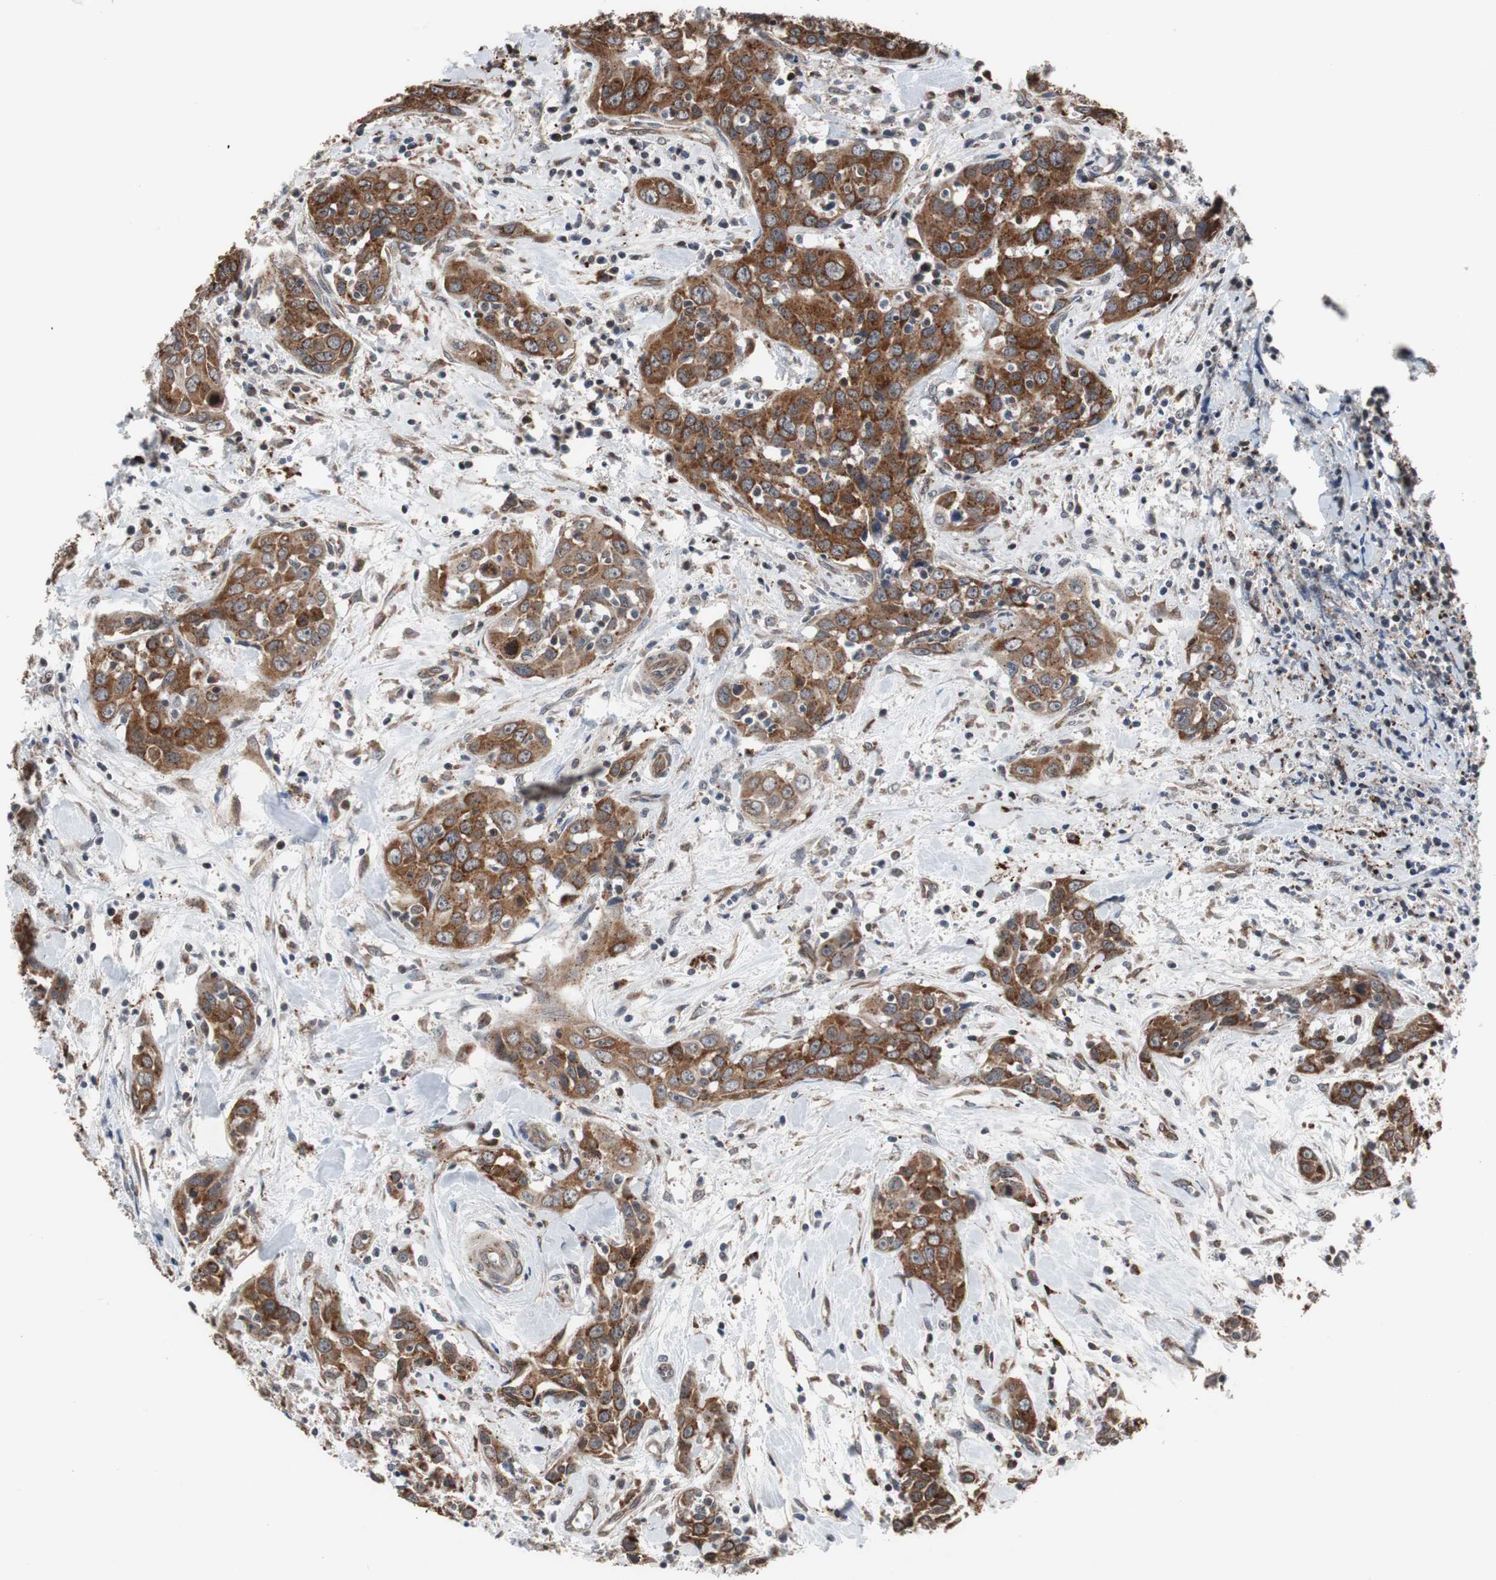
{"staining": {"intensity": "strong", "quantity": ">75%", "location": "cytoplasmic/membranous"}, "tissue": "head and neck cancer", "cell_type": "Tumor cells", "image_type": "cancer", "snomed": [{"axis": "morphology", "description": "Squamous cell carcinoma, NOS"}, {"axis": "topography", "description": "Oral tissue"}, {"axis": "topography", "description": "Head-Neck"}], "caption": "This is a photomicrograph of immunohistochemistry (IHC) staining of head and neck cancer (squamous cell carcinoma), which shows strong expression in the cytoplasmic/membranous of tumor cells.", "gene": "USP10", "patient": {"sex": "female", "age": 50}}